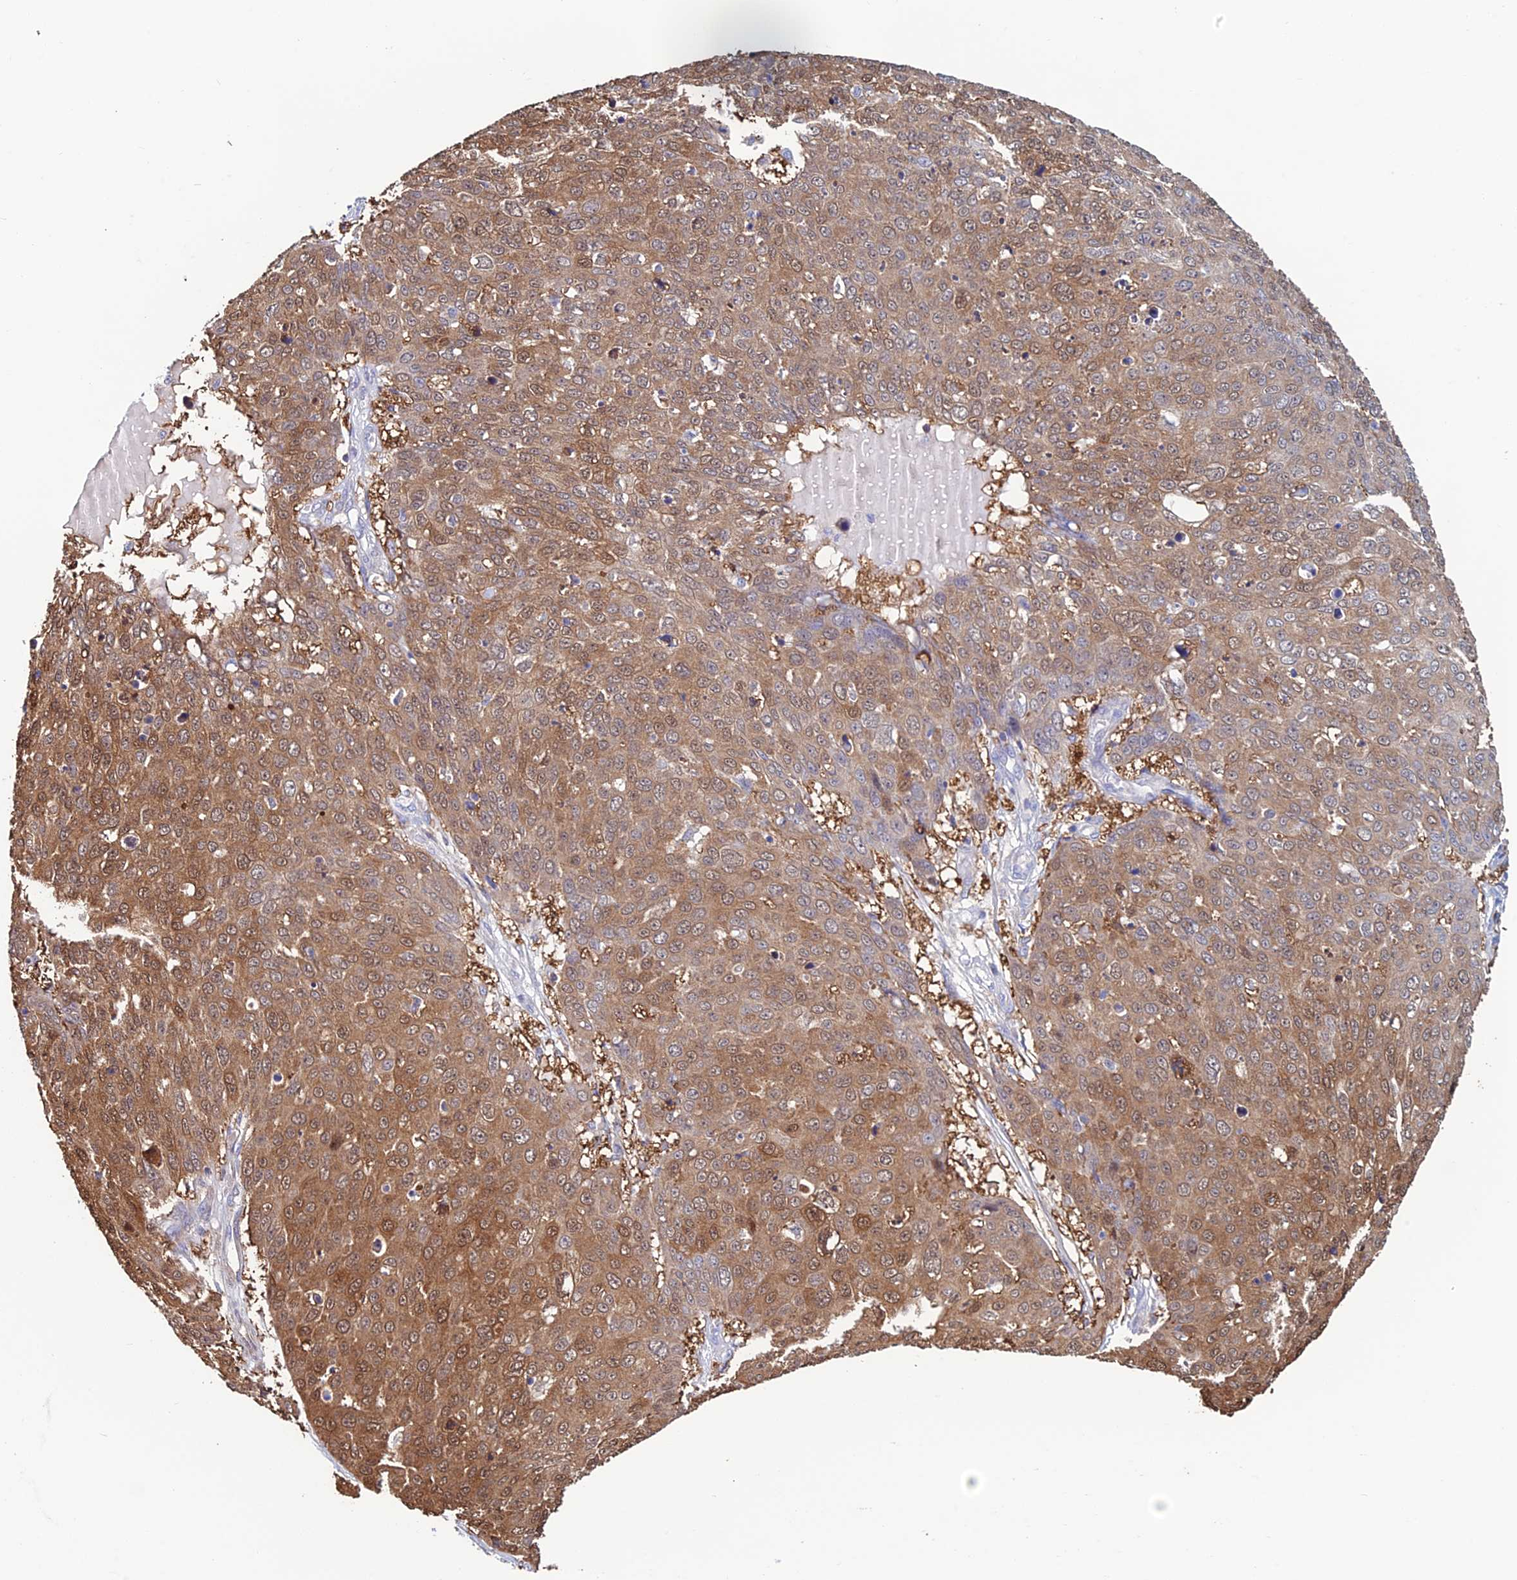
{"staining": {"intensity": "moderate", "quantity": ">75%", "location": "cytoplasmic/membranous,nuclear"}, "tissue": "skin cancer", "cell_type": "Tumor cells", "image_type": "cancer", "snomed": [{"axis": "morphology", "description": "Squamous cell carcinoma, NOS"}, {"axis": "topography", "description": "Skin"}], "caption": "Skin cancer stained with a protein marker demonstrates moderate staining in tumor cells.", "gene": "KCNK17", "patient": {"sex": "male", "age": 71}}